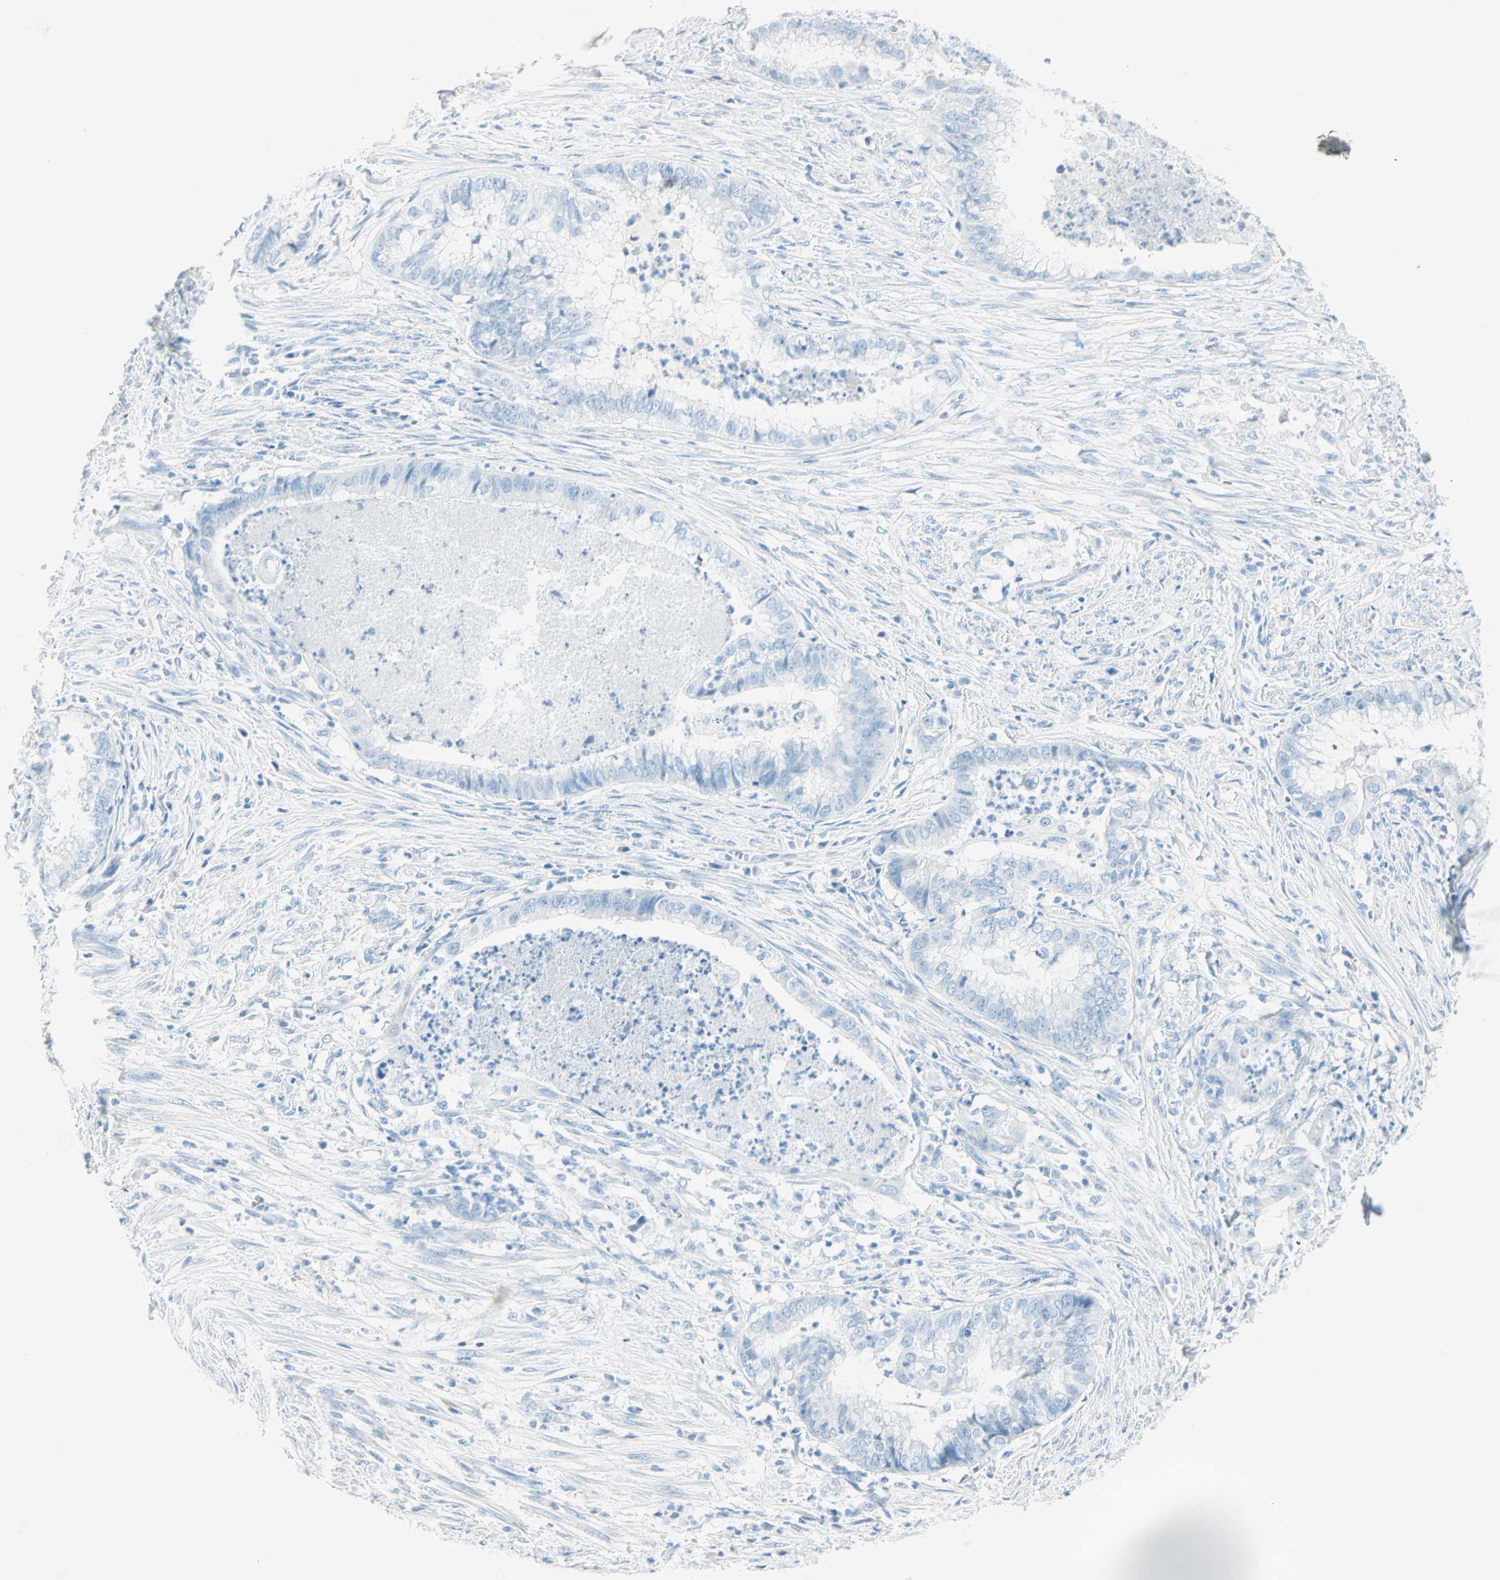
{"staining": {"intensity": "negative", "quantity": "none", "location": "none"}, "tissue": "endometrial cancer", "cell_type": "Tumor cells", "image_type": "cancer", "snomed": [{"axis": "morphology", "description": "Necrosis, NOS"}, {"axis": "morphology", "description": "Adenocarcinoma, NOS"}, {"axis": "topography", "description": "Endometrium"}], "caption": "High magnification brightfield microscopy of endometrial cancer (adenocarcinoma) stained with DAB (3,3'-diaminobenzidine) (brown) and counterstained with hematoxylin (blue): tumor cells show no significant expression.", "gene": "NES", "patient": {"sex": "female", "age": 79}}